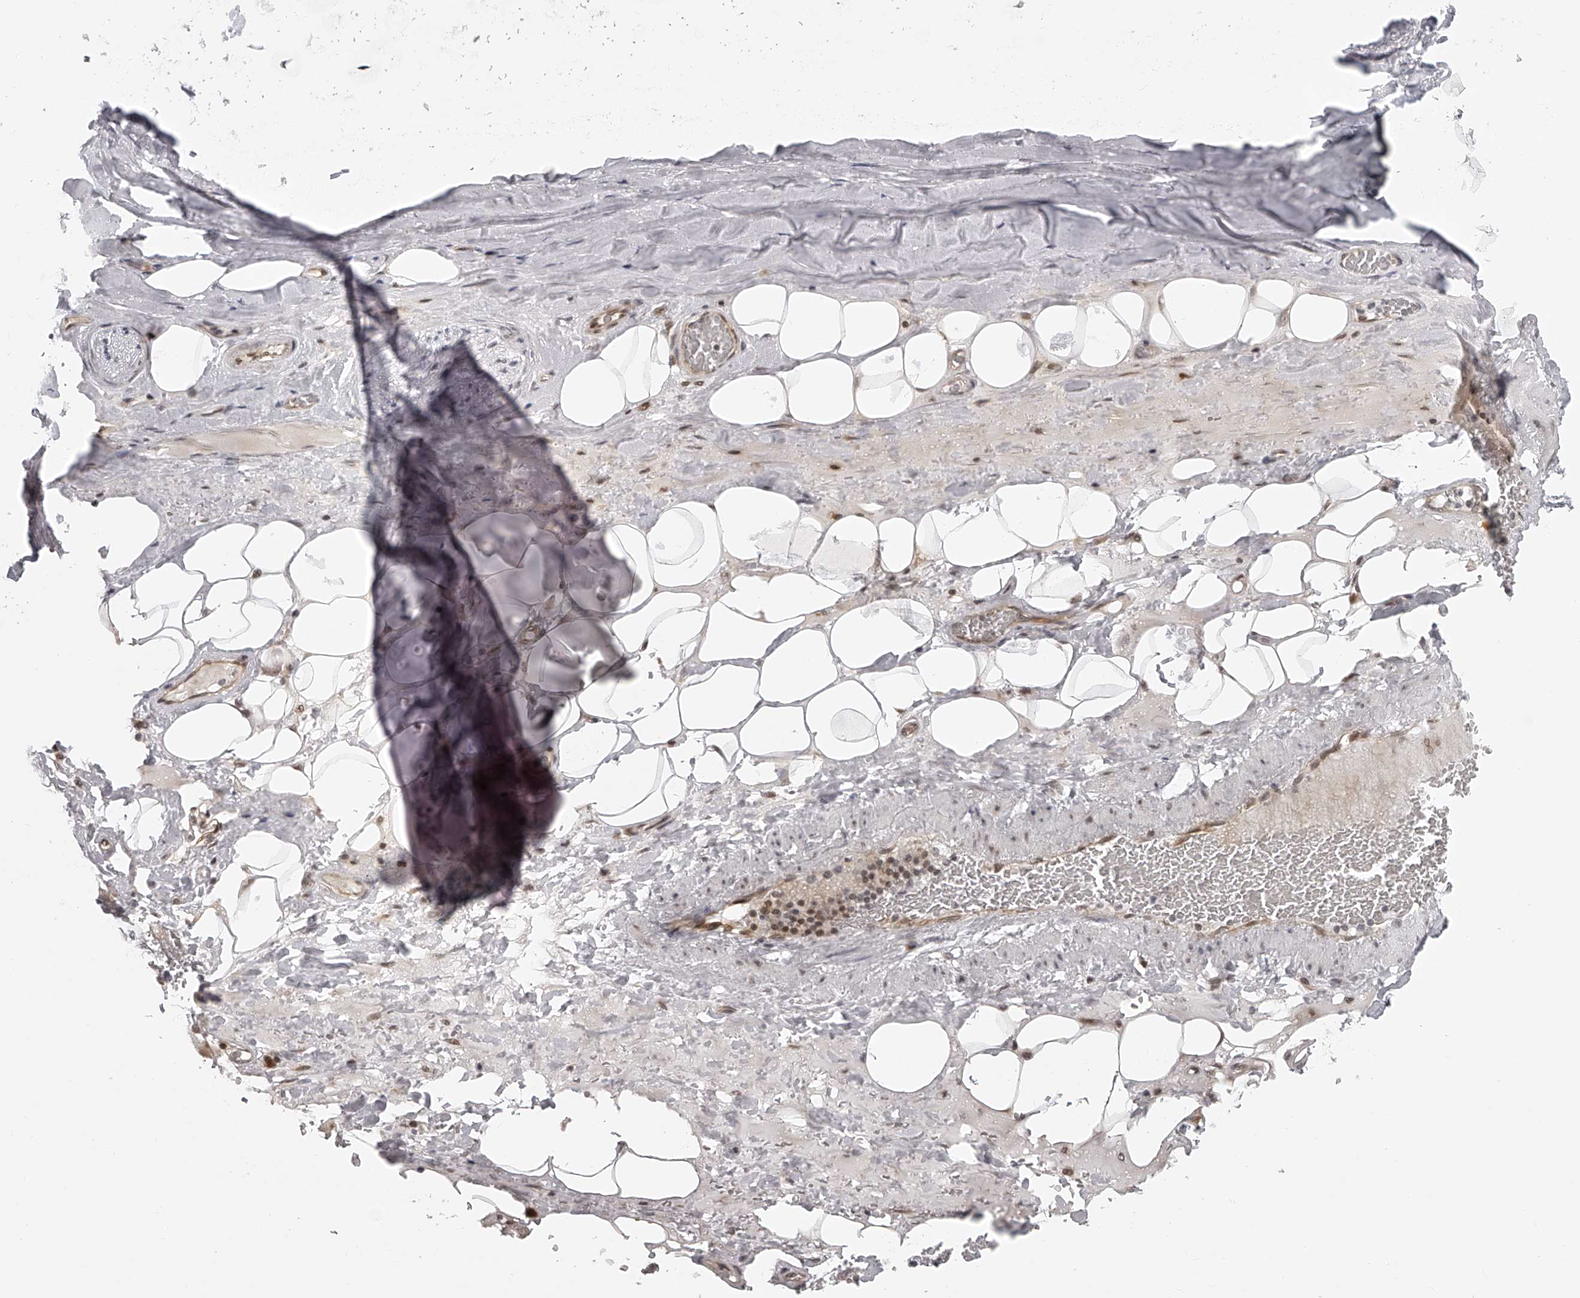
{"staining": {"intensity": "negative", "quantity": "none", "location": "none"}, "tissue": "adipose tissue", "cell_type": "Adipocytes", "image_type": "normal", "snomed": [{"axis": "morphology", "description": "Normal tissue, NOS"}, {"axis": "topography", "description": "Cartilage tissue"}], "caption": "IHC of unremarkable human adipose tissue shows no expression in adipocytes. The staining is performed using DAB brown chromogen with nuclei counter-stained in using hematoxylin.", "gene": "ODF2L", "patient": {"sex": "female", "age": 63}}